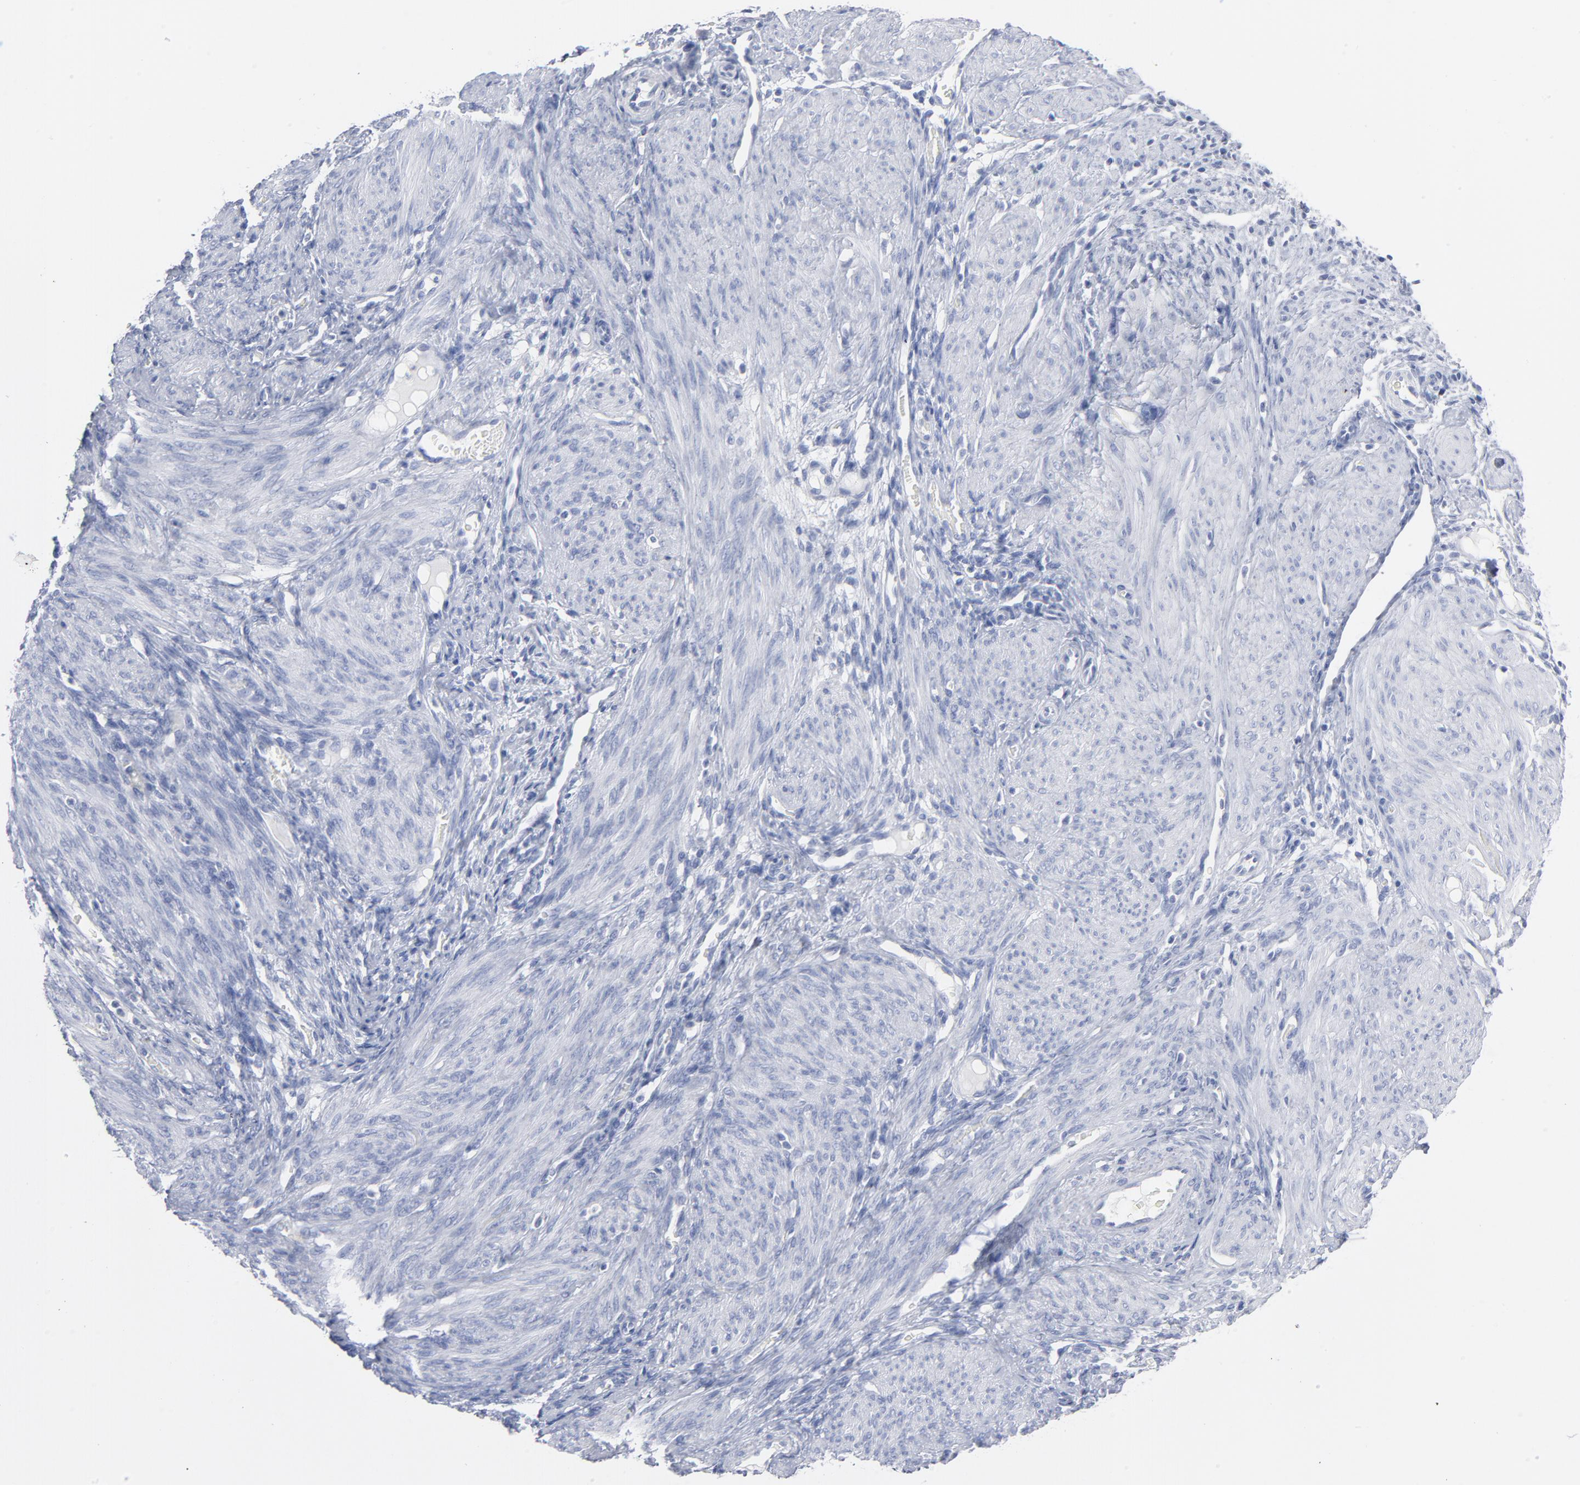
{"staining": {"intensity": "negative", "quantity": "none", "location": "none"}, "tissue": "endometrium", "cell_type": "Cells in endometrial stroma", "image_type": "normal", "snomed": [{"axis": "morphology", "description": "Normal tissue, NOS"}, {"axis": "topography", "description": "Endometrium"}], "caption": "Image shows no significant protein positivity in cells in endometrial stroma of benign endometrium.", "gene": "P2RY8", "patient": {"sex": "female", "age": 72}}